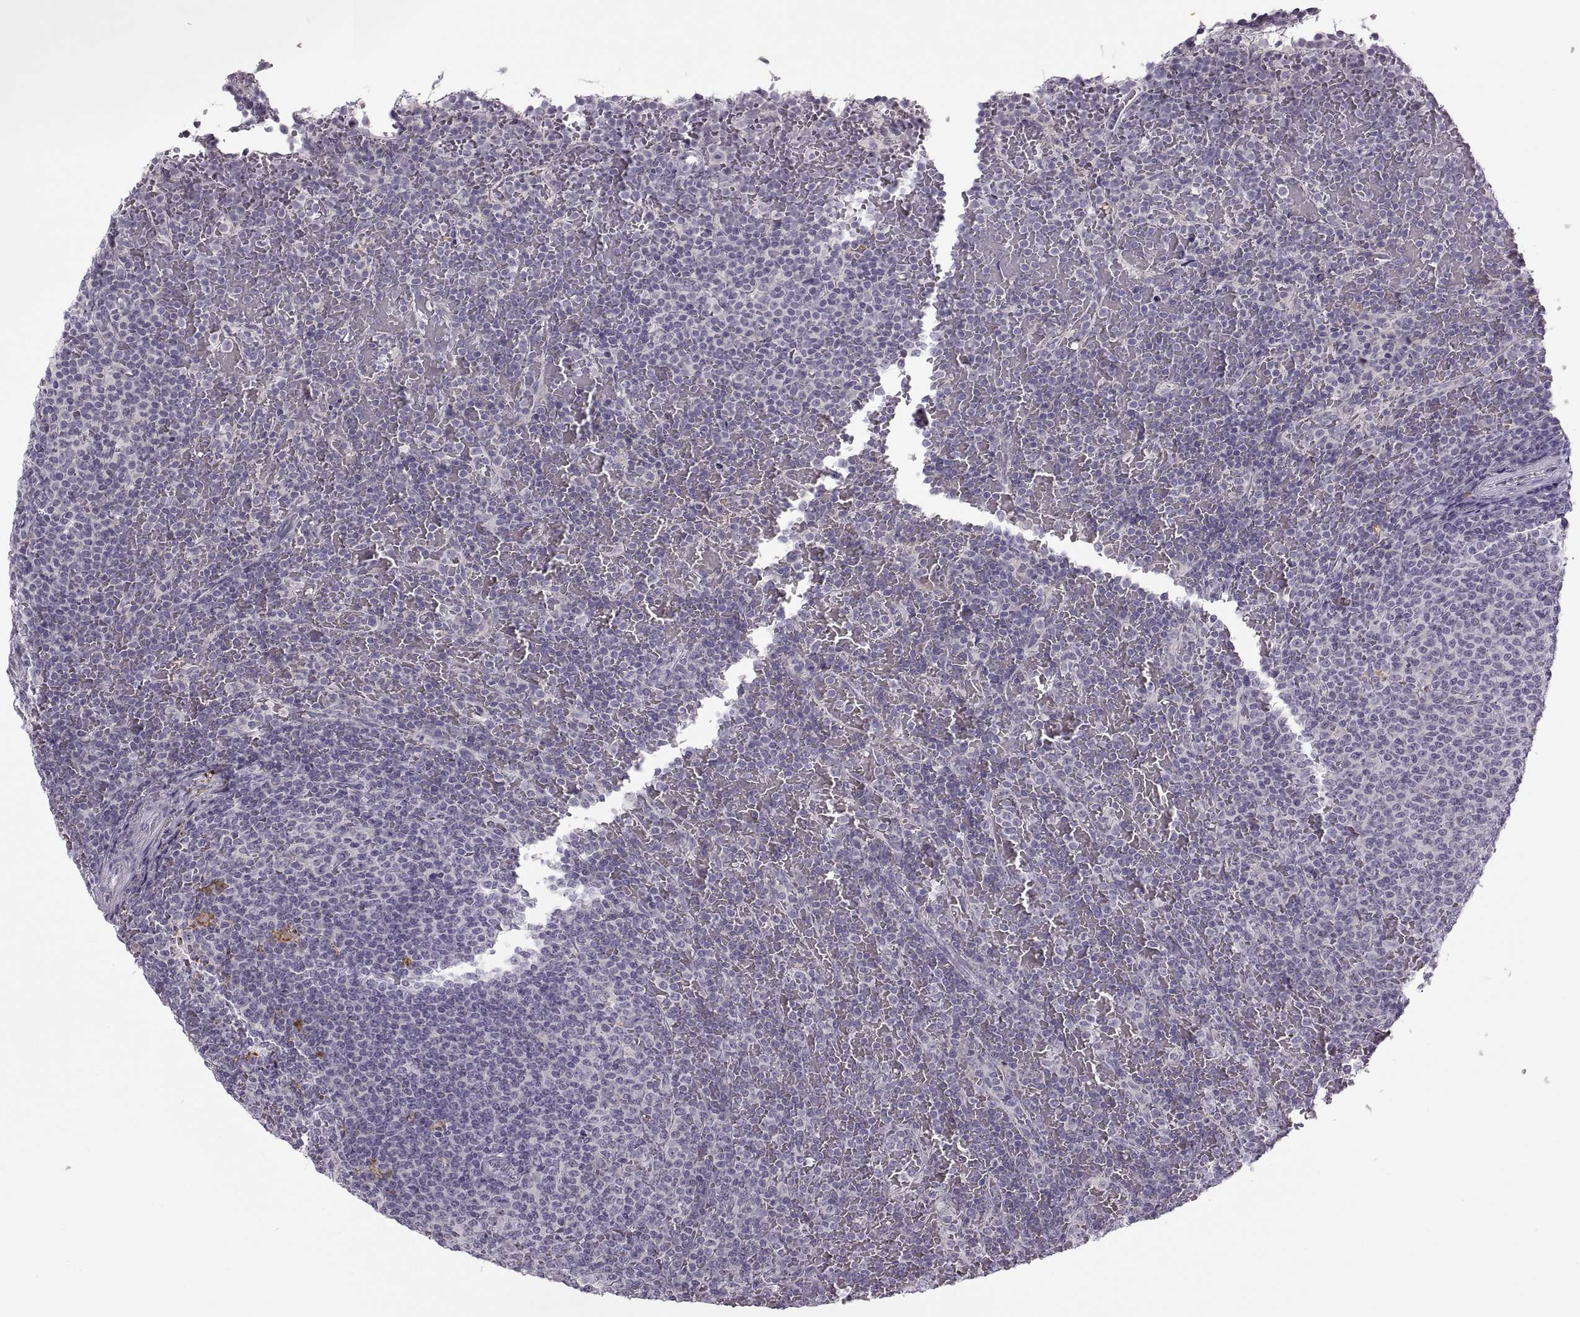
{"staining": {"intensity": "negative", "quantity": "none", "location": "none"}, "tissue": "lymphoma", "cell_type": "Tumor cells", "image_type": "cancer", "snomed": [{"axis": "morphology", "description": "Malignant lymphoma, non-Hodgkin's type, Low grade"}, {"axis": "topography", "description": "Spleen"}], "caption": "Malignant lymphoma, non-Hodgkin's type (low-grade) was stained to show a protein in brown. There is no significant expression in tumor cells.", "gene": "H2AP", "patient": {"sex": "female", "age": 77}}